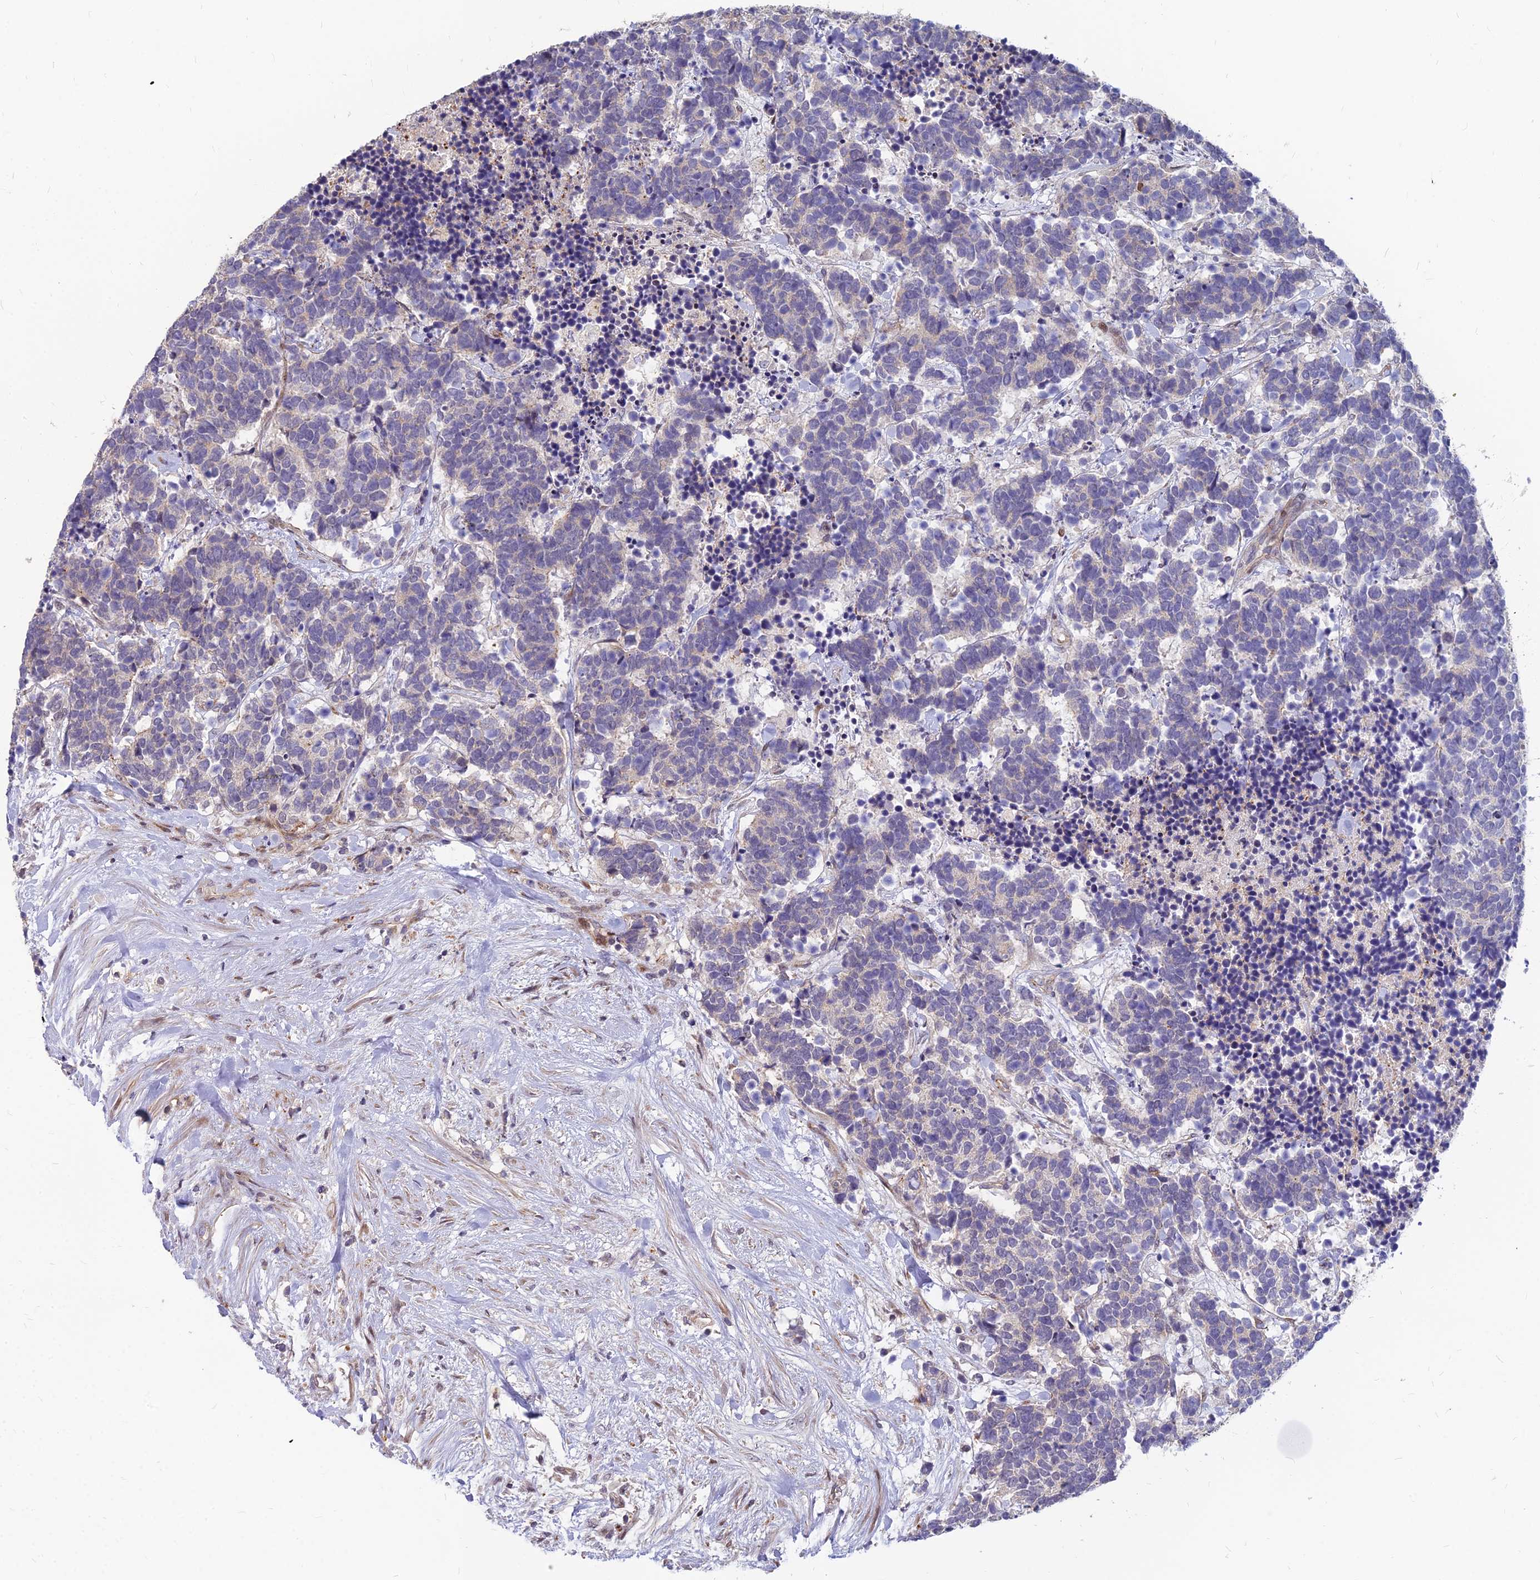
{"staining": {"intensity": "negative", "quantity": "none", "location": "none"}, "tissue": "carcinoid", "cell_type": "Tumor cells", "image_type": "cancer", "snomed": [{"axis": "morphology", "description": "Carcinoma, NOS"}, {"axis": "morphology", "description": "Carcinoid, malignant, NOS"}, {"axis": "topography", "description": "Prostate"}], "caption": "Immunohistochemistry (IHC) of carcinoid demonstrates no expression in tumor cells. The staining is performed using DAB brown chromogen with nuclei counter-stained in using hematoxylin.", "gene": "GLYATL3", "patient": {"sex": "male", "age": 57}}